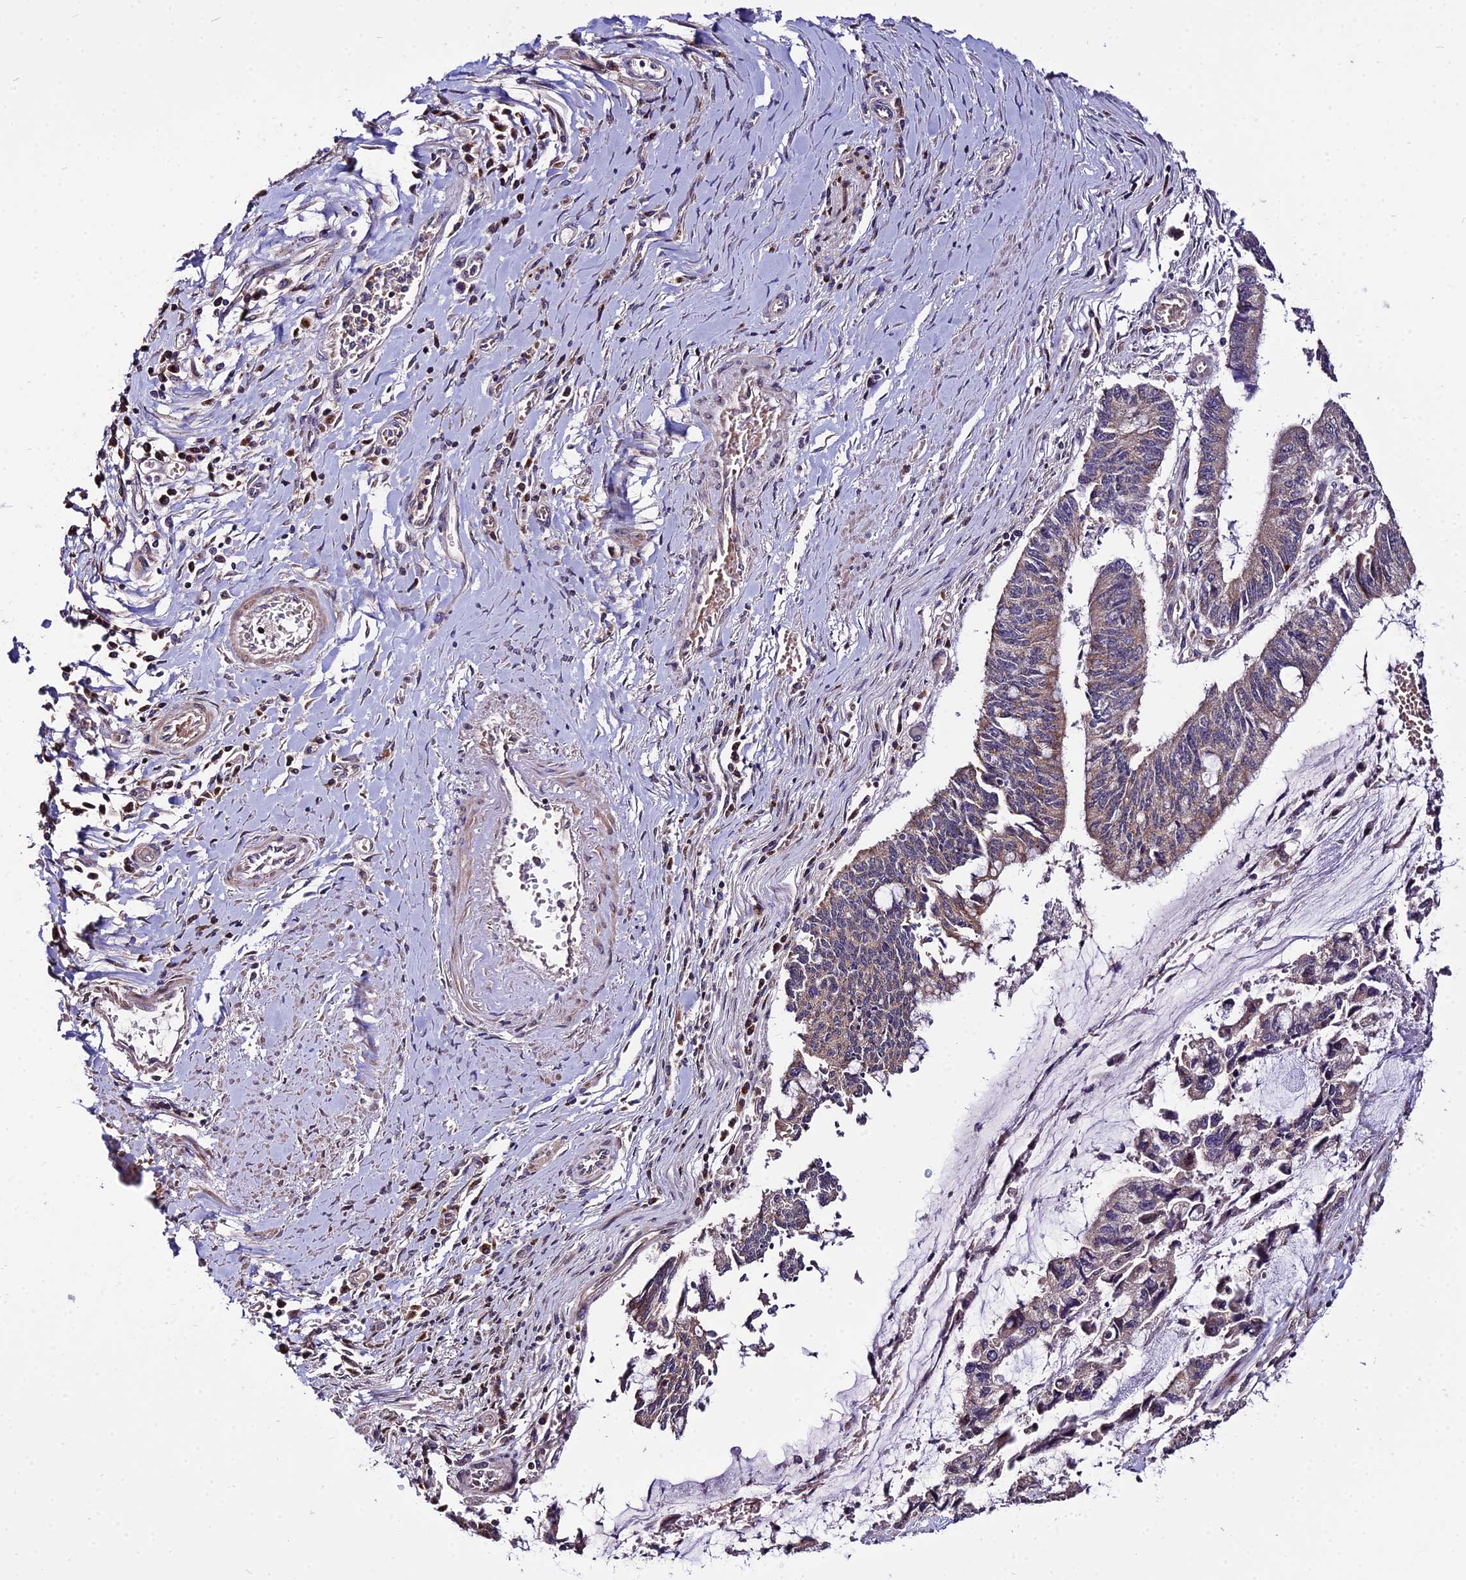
{"staining": {"intensity": "weak", "quantity": "25%-75%", "location": "cytoplasmic/membranous,nuclear"}, "tissue": "pancreatic cancer", "cell_type": "Tumor cells", "image_type": "cancer", "snomed": [{"axis": "morphology", "description": "Adenocarcinoma, NOS"}, {"axis": "topography", "description": "Pancreas"}], "caption": "Immunohistochemical staining of pancreatic adenocarcinoma demonstrates low levels of weak cytoplasmic/membranous and nuclear staining in approximately 25%-75% of tumor cells.", "gene": "CIB3", "patient": {"sex": "female", "age": 50}}